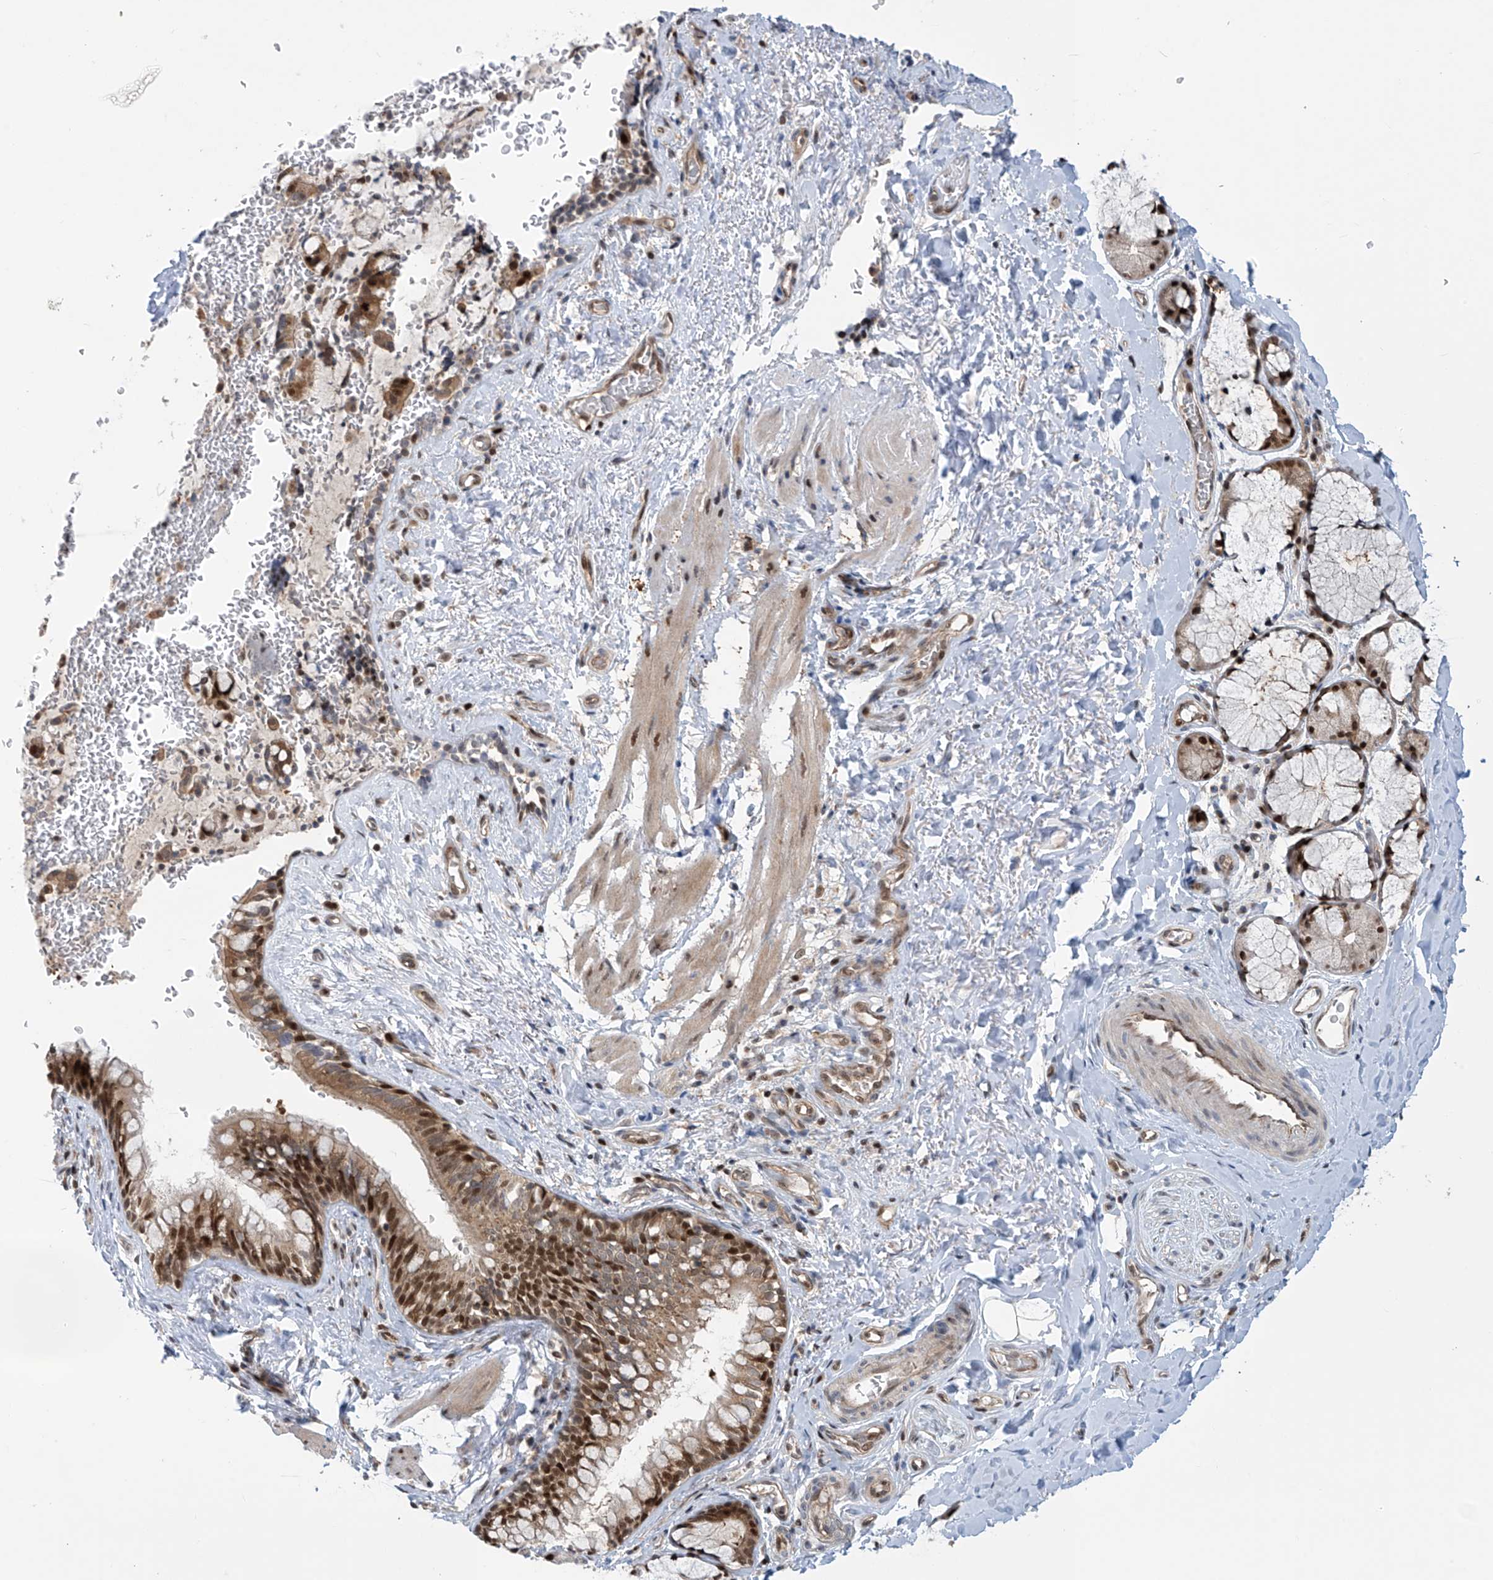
{"staining": {"intensity": "strong", "quantity": ">75%", "location": "cytoplasmic/membranous,nuclear"}, "tissue": "bronchus", "cell_type": "Respiratory epithelial cells", "image_type": "normal", "snomed": [{"axis": "morphology", "description": "Normal tissue, NOS"}, {"axis": "topography", "description": "Cartilage tissue"}, {"axis": "topography", "description": "Bronchus"}], "caption": "Immunohistochemistry (IHC) (DAB) staining of unremarkable human bronchus displays strong cytoplasmic/membranous,nuclear protein expression in approximately >75% of respiratory epithelial cells.", "gene": "LAGE3", "patient": {"sex": "female", "age": 36}}